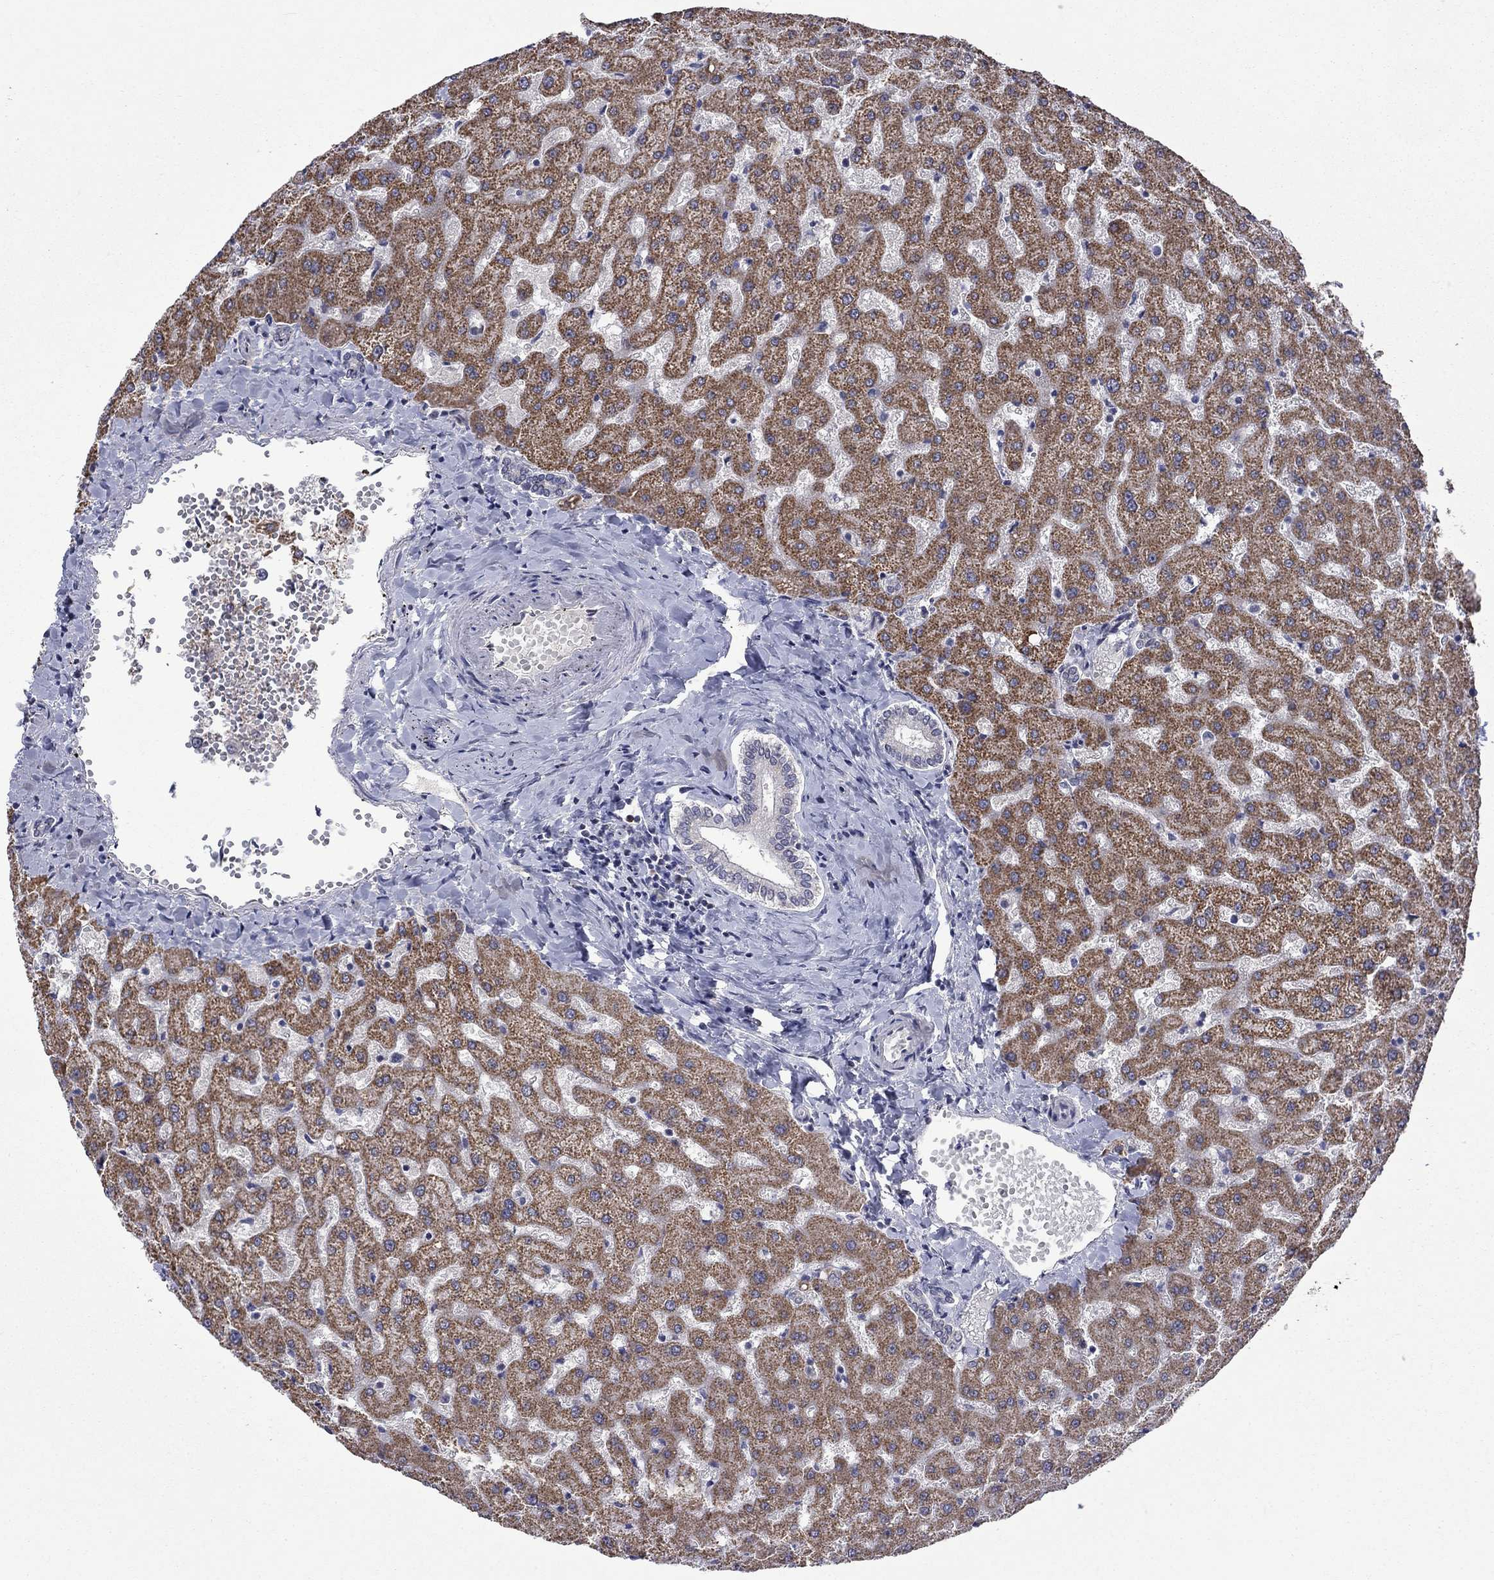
{"staining": {"intensity": "negative", "quantity": "none", "location": "none"}, "tissue": "liver", "cell_type": "Cholangiocytes", "image_type": "normal", "snomed": [{"axis": "morphology", "description": "Normal tissue, NOS"}, {"axis": "topography", "description": "Liver"}], "caption": "IHC micrograph of unremarkable liver stained for a protein (brown), which exhibits no staining in cholangiocytes.", "gene": "KCNJ16", "patient": {"sex": "female", "age": 50}}